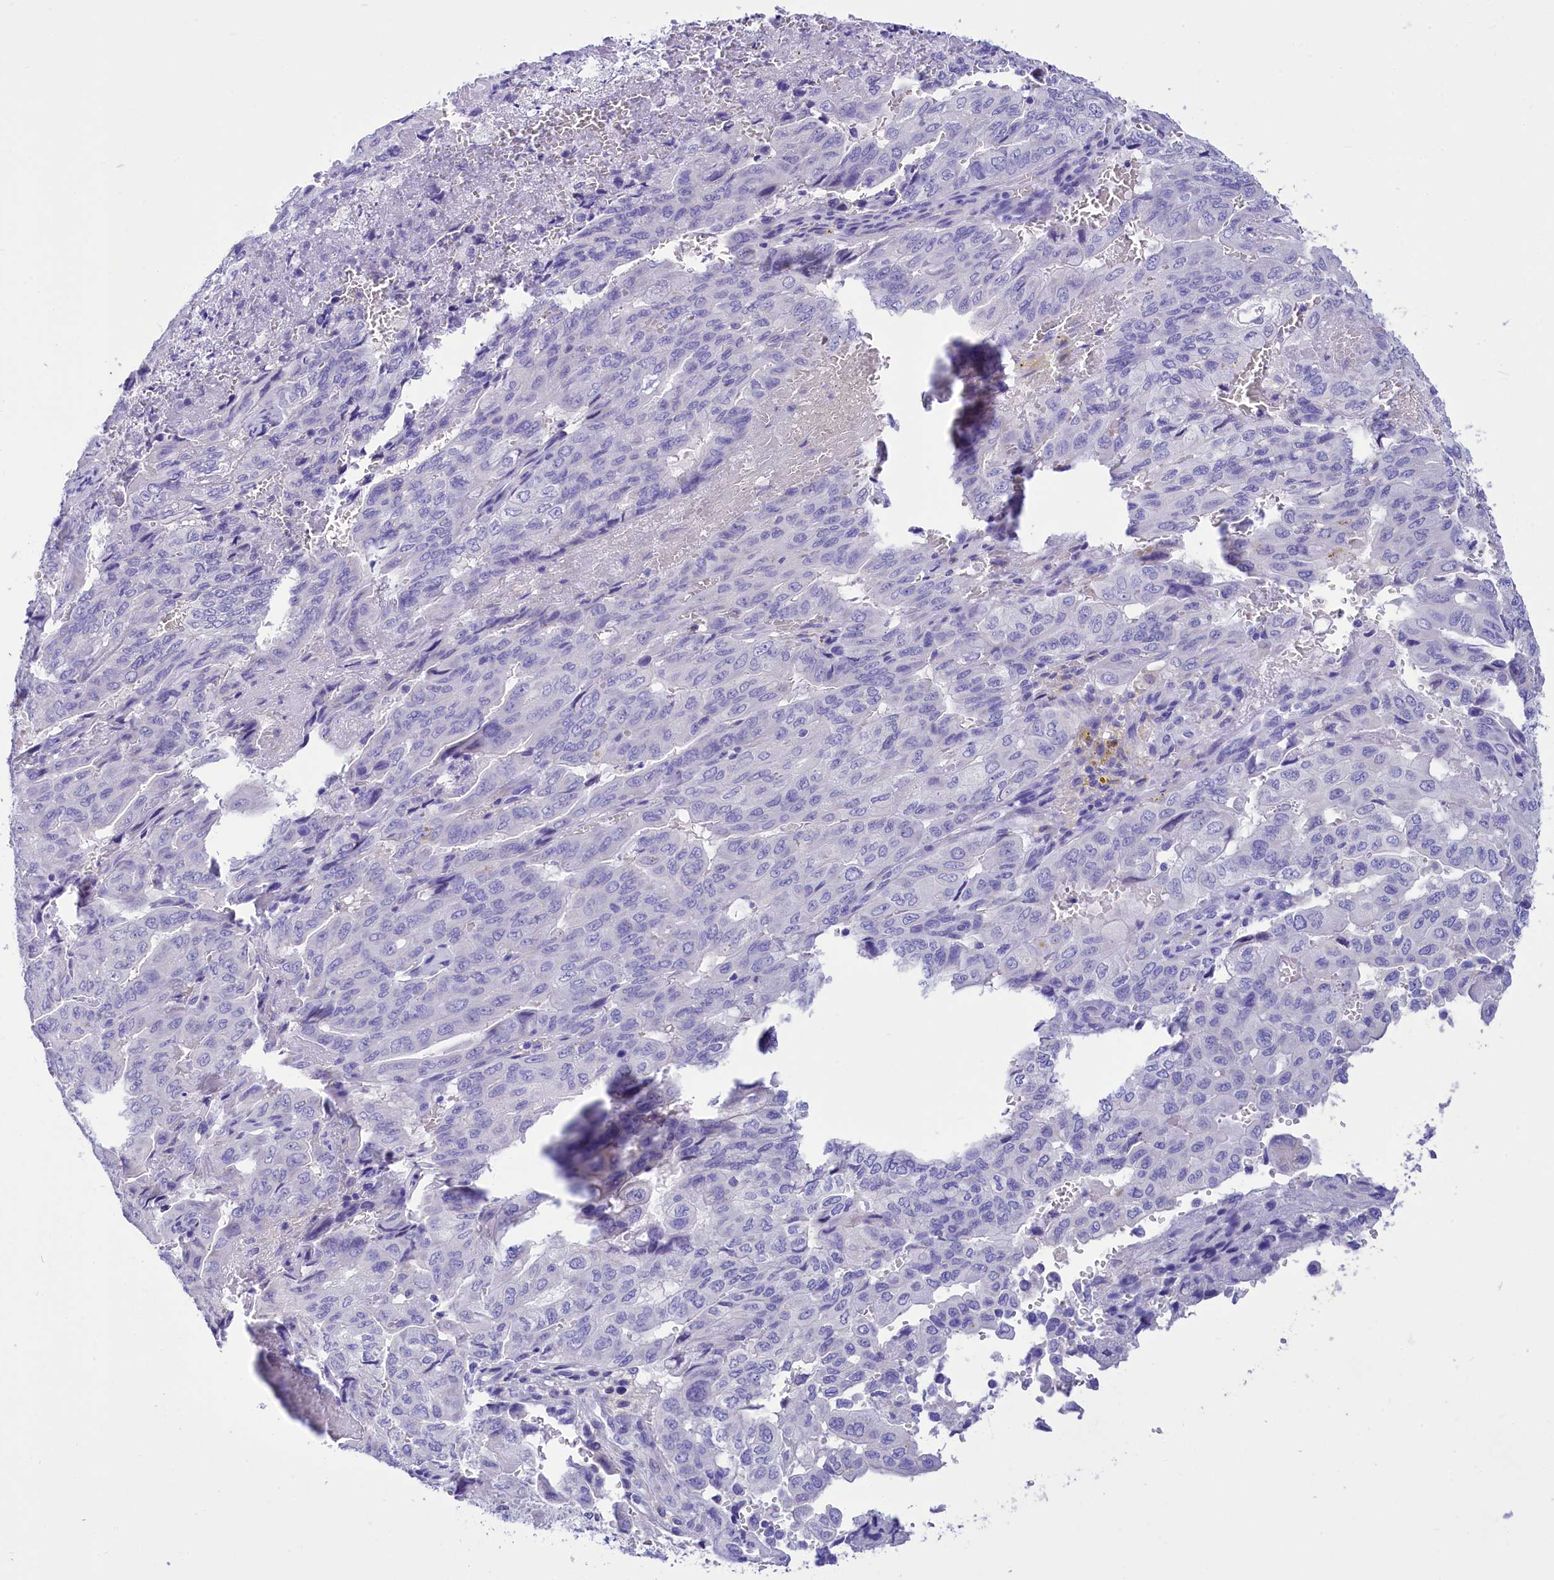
{"staining": {"intensity": "negative", "quantity": "none", "location": "none"}, "tissue": "pancreatic cancer", "cell_type": "Tumor cells", "image_type": "cancer", "snomed": [{"axis": "morphology", "description": "Adenocarcinoma, NOS"}, {"axis": "topography", "description": "Pancreas"}], "caption": "Tumor cells show no significant protein staining in pancreatic adenocarcinoma.", "gene": "TTC36", "patient": {"sex": "male", "age": 51}}